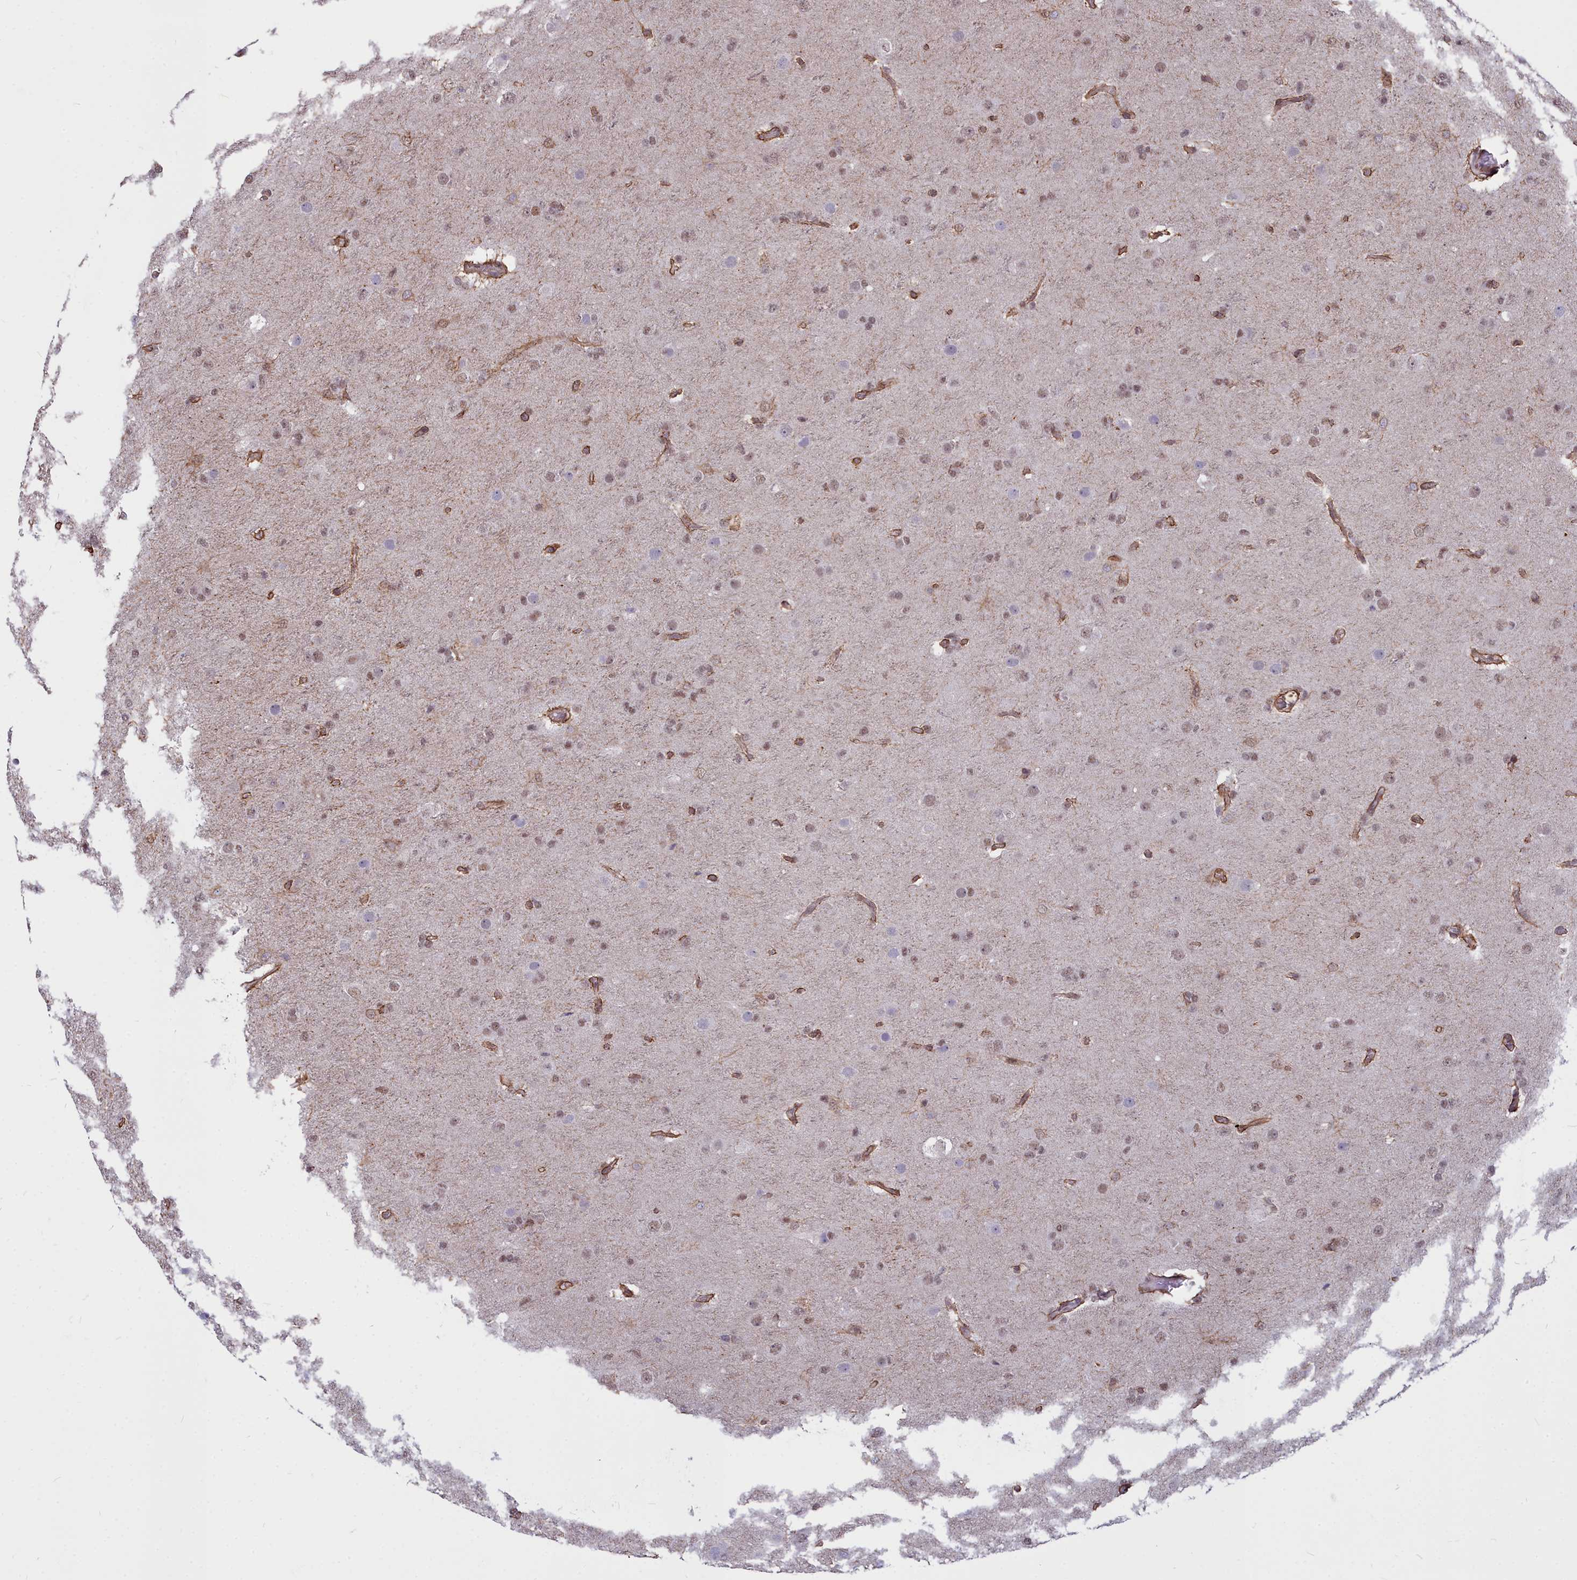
{"staining": {"intensity": "weak", "quantity": "25%-75%", "location": "nuclear"}, "tissue": "glioma", "cell_type": "Tumor cells", "image_type": "cancer", "snomed": [{"axis": "morphology", "description": "Glioma, malignant, Low grade"}, {"axis": "topography", "description": "Brain"}], "caption": "The micrograph shows a brown stain indicating the presence of a protein in the nuclear of tumor cells in glioma.", "gene": "YJU2", "patient": {"sex": "male", "age": 65}}